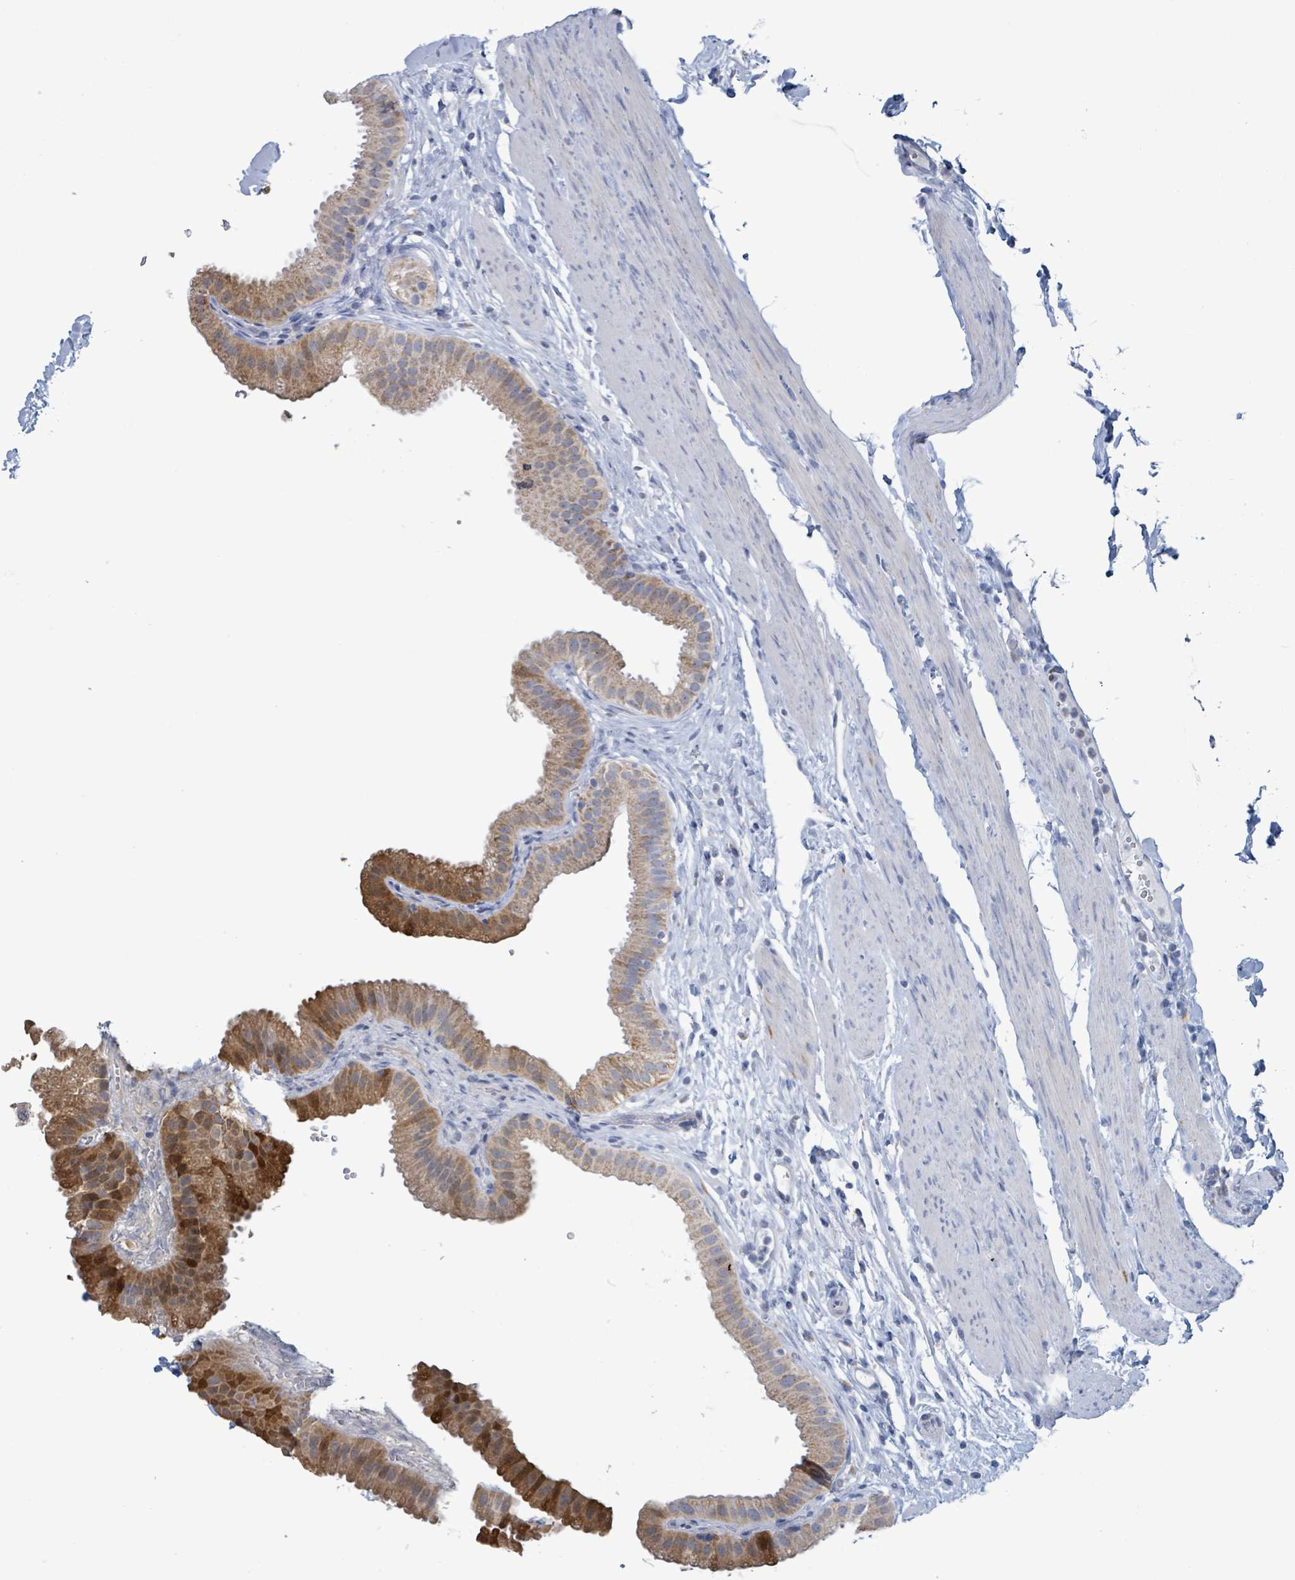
{"staining": {"intensity": "moderate", "quantity": "25%-75%", "location": "cytoplasmic/membranous,nuclear"}, "tissue": "gallbladder", "cell_type": "Glandular cells", "image_type": "normal", "snomed": [{"axis": "morphology", "description": "Normal tissue, NOS"}, {"axis": "topography", "description": "Gallbladder"}], "caption": "Moderate cytoplasmic/membranous,nuclear protein expression is present in about 25%-75% of glandular cells in gallbladder. Ihc stains the protein of interest in brown and the nuclei are stained blue.", "gene": "AKR1C4", "patient": {"sex": "female", "age": 61}}